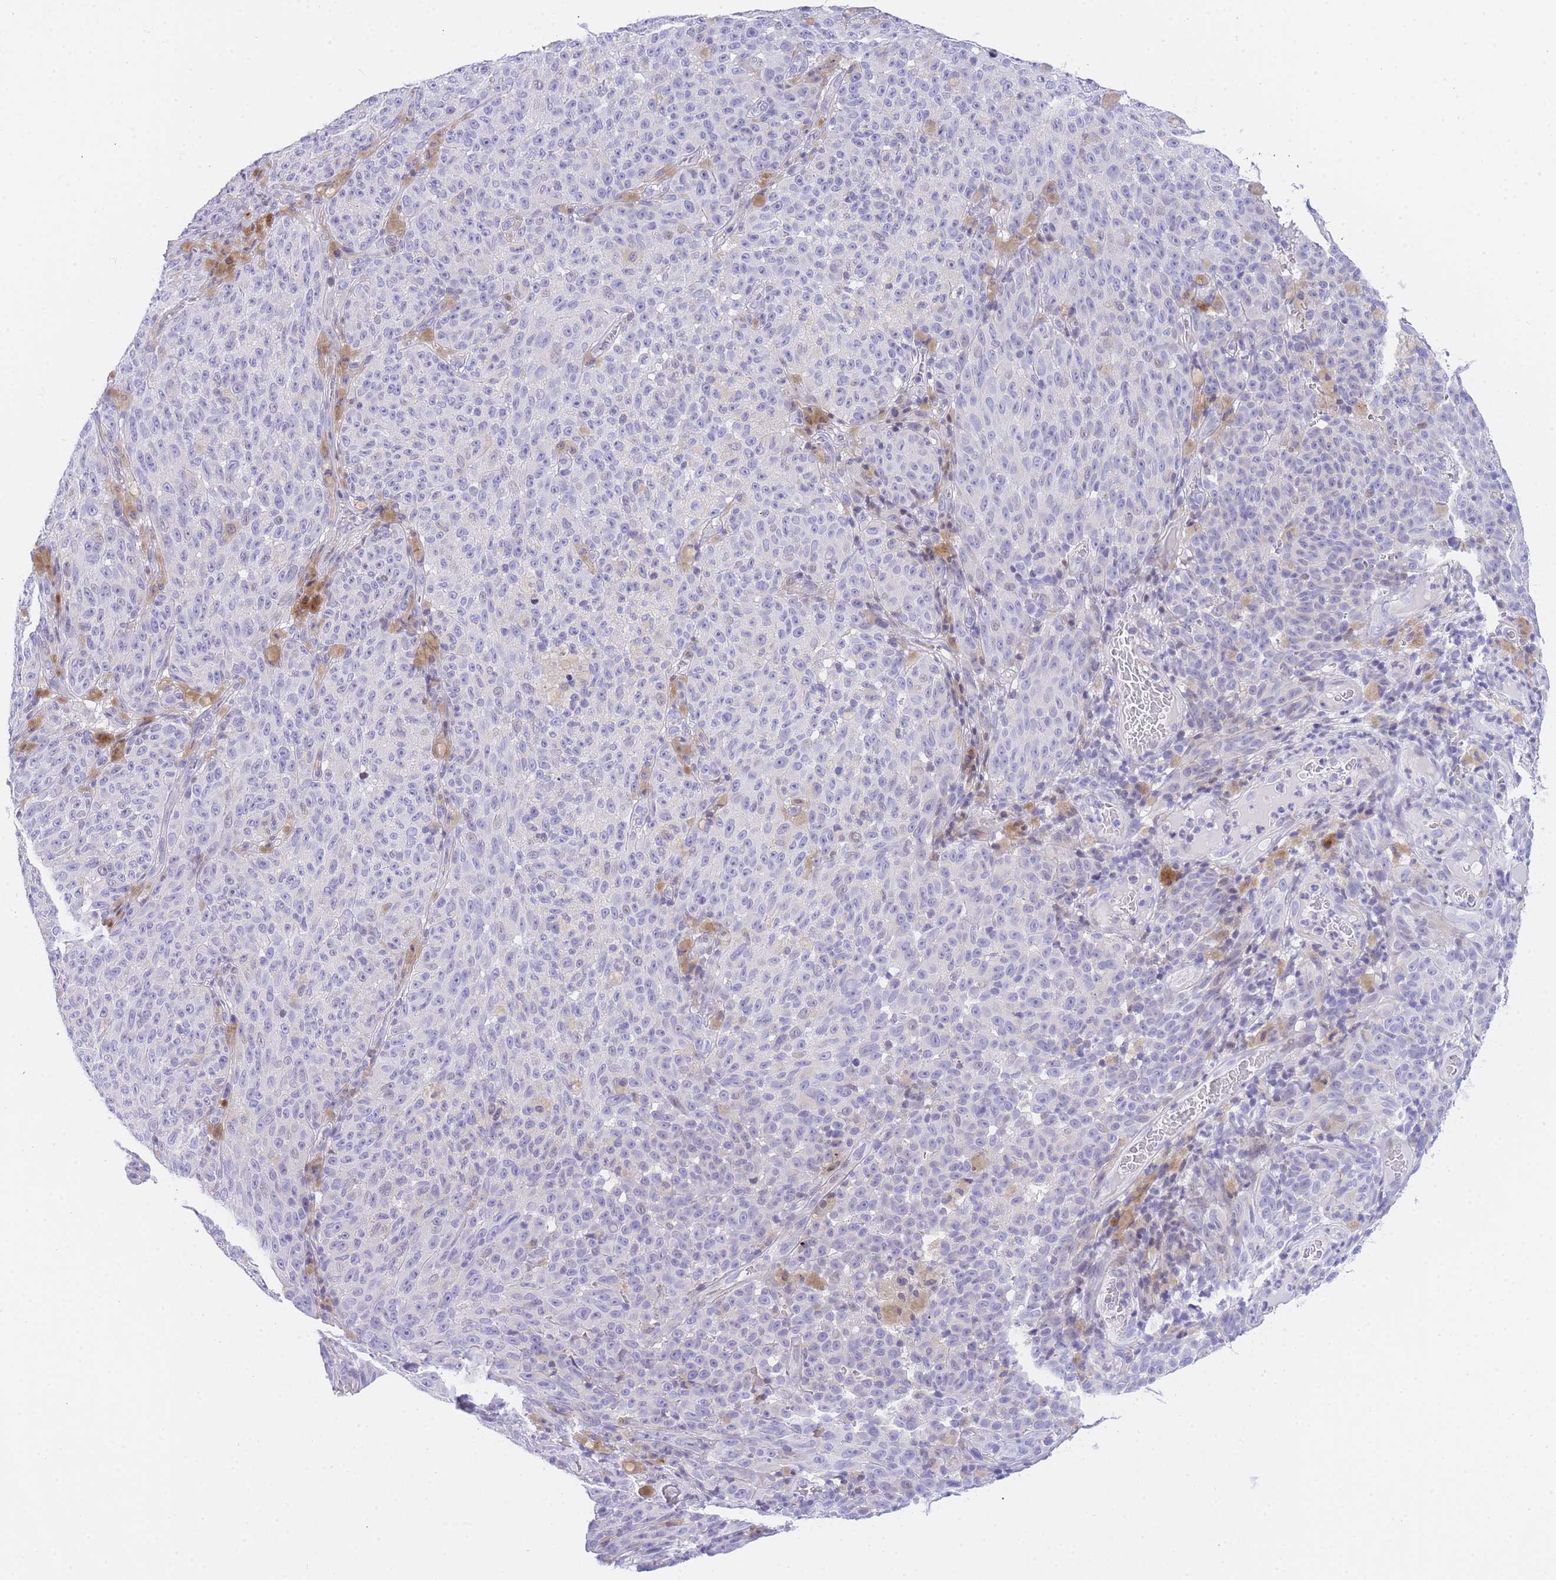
{"staining": {"intensity": "negative", "quantity": "none", "location": "none"}, "tissue": "melanoma", "cell_type": "Tumor cells", "image_type": "cancer", "snomed": [{"axis": "morphology", "description": "Malignant melanoma, NOS"}, {"axis": "topography", "description": "Skin"}], "caption": "Photomicrograph shows no protein expression in tumor cells of melanoma tissue. Brightfield microscopy of immunohistochemistry stained with DAB (brown) and hematoxylin (blue), captured at high magnification.", "gene": "TIFAB", "patient": {"sex": "female", "age": 82}}